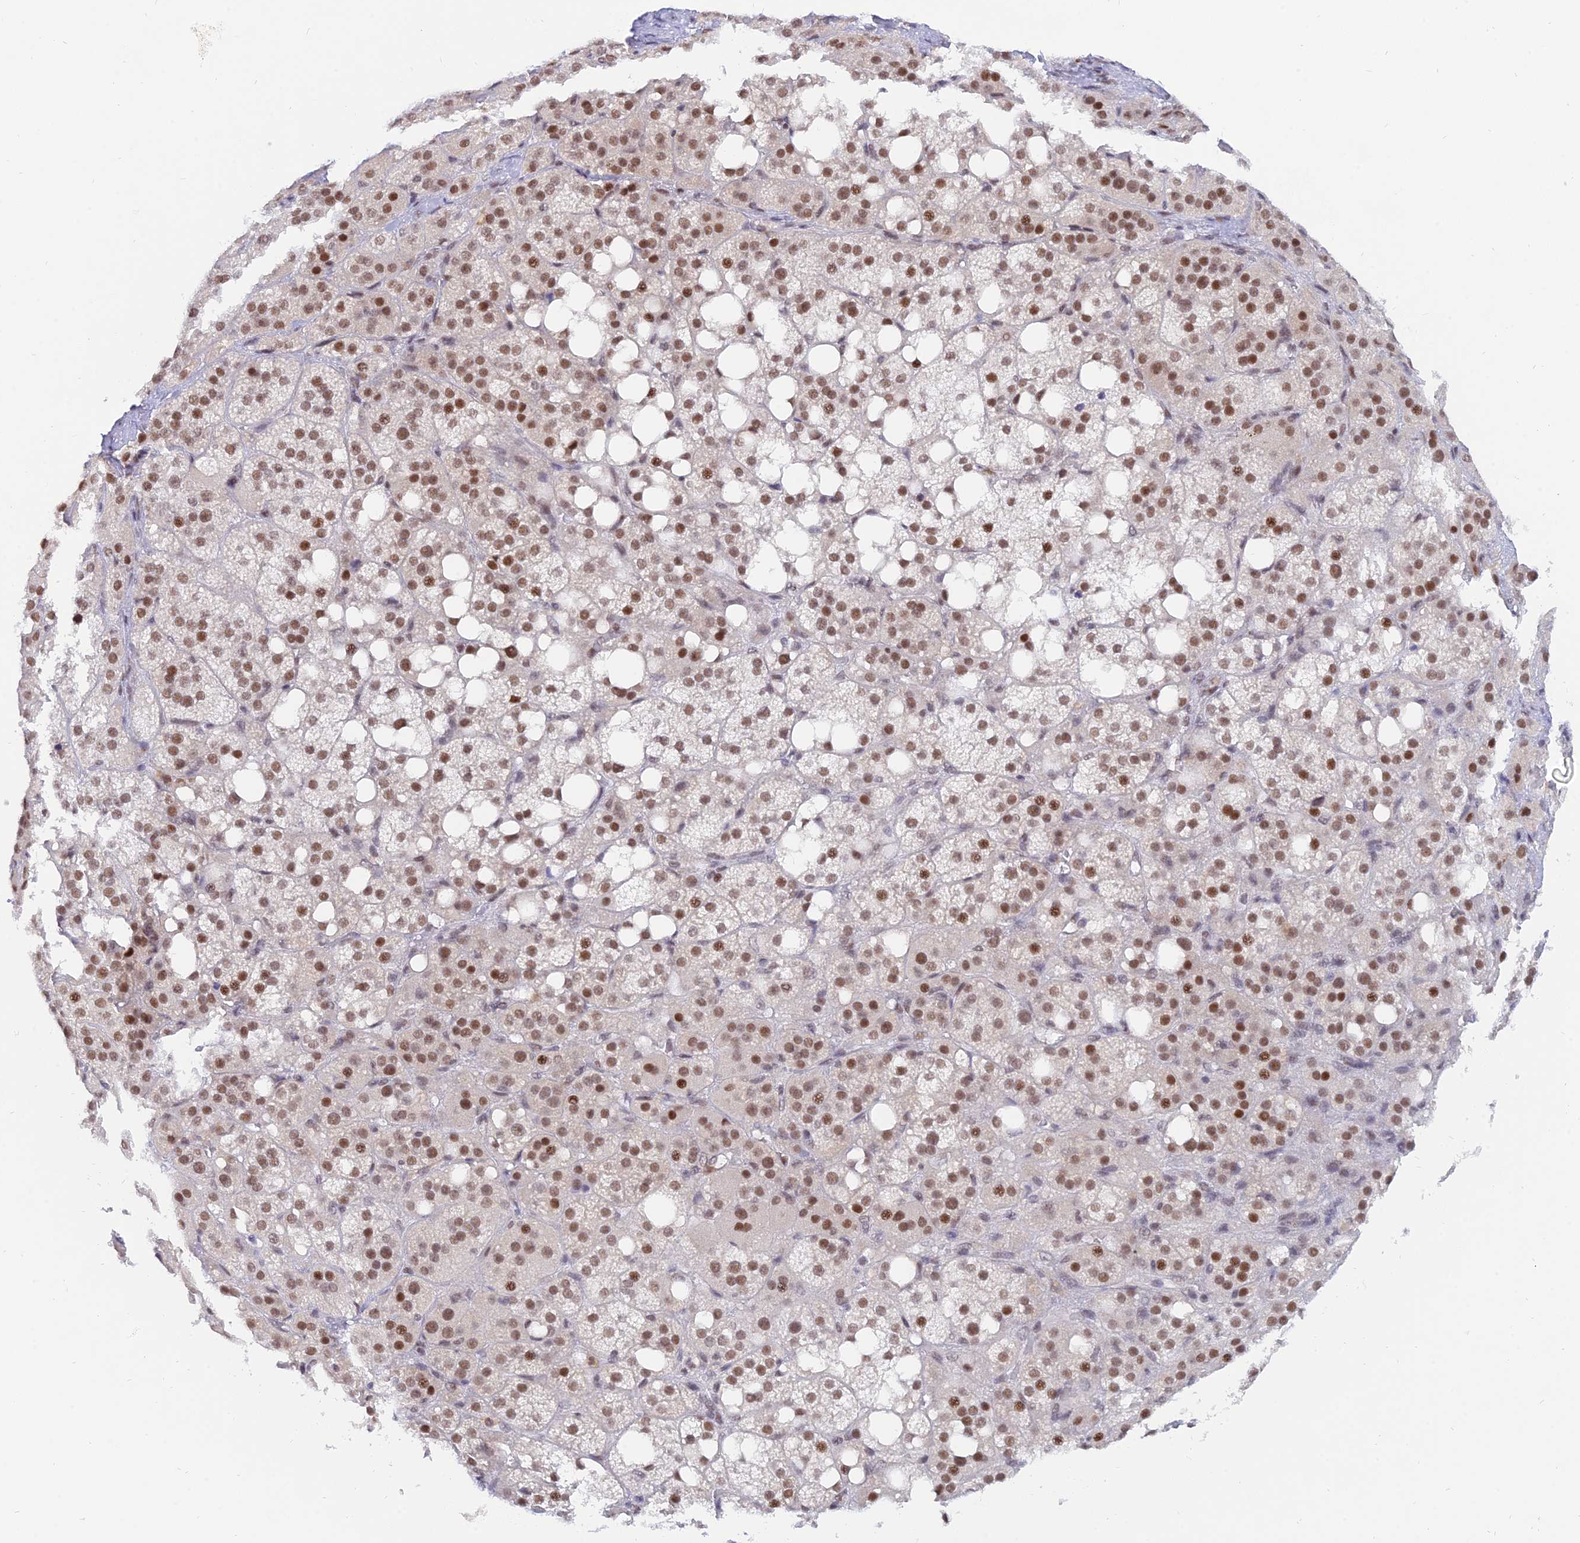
{"staining": {"intensity": "strong", "quantity": ">75%", "location": "nuclear"}, "tissue": "adrenal gland", "cell_type": "Glandular cells", "image_type": "normal", "snomed": [{"axis": "morphology", "description": "Normal tissue, NOS"}, {"axis": "topography", "description": "Adrenal gland"}], "caption": "IHC photomicrograph of normal adrenal gland: human adrenal gland stained using immunohistochemistry displays high levels of strong protein expression localized specifically in the nuclear of glandular cells, appearing as a nuclear brown color.", "gene": "DPY30", "patient": {"sex": "female", "age": 59}}